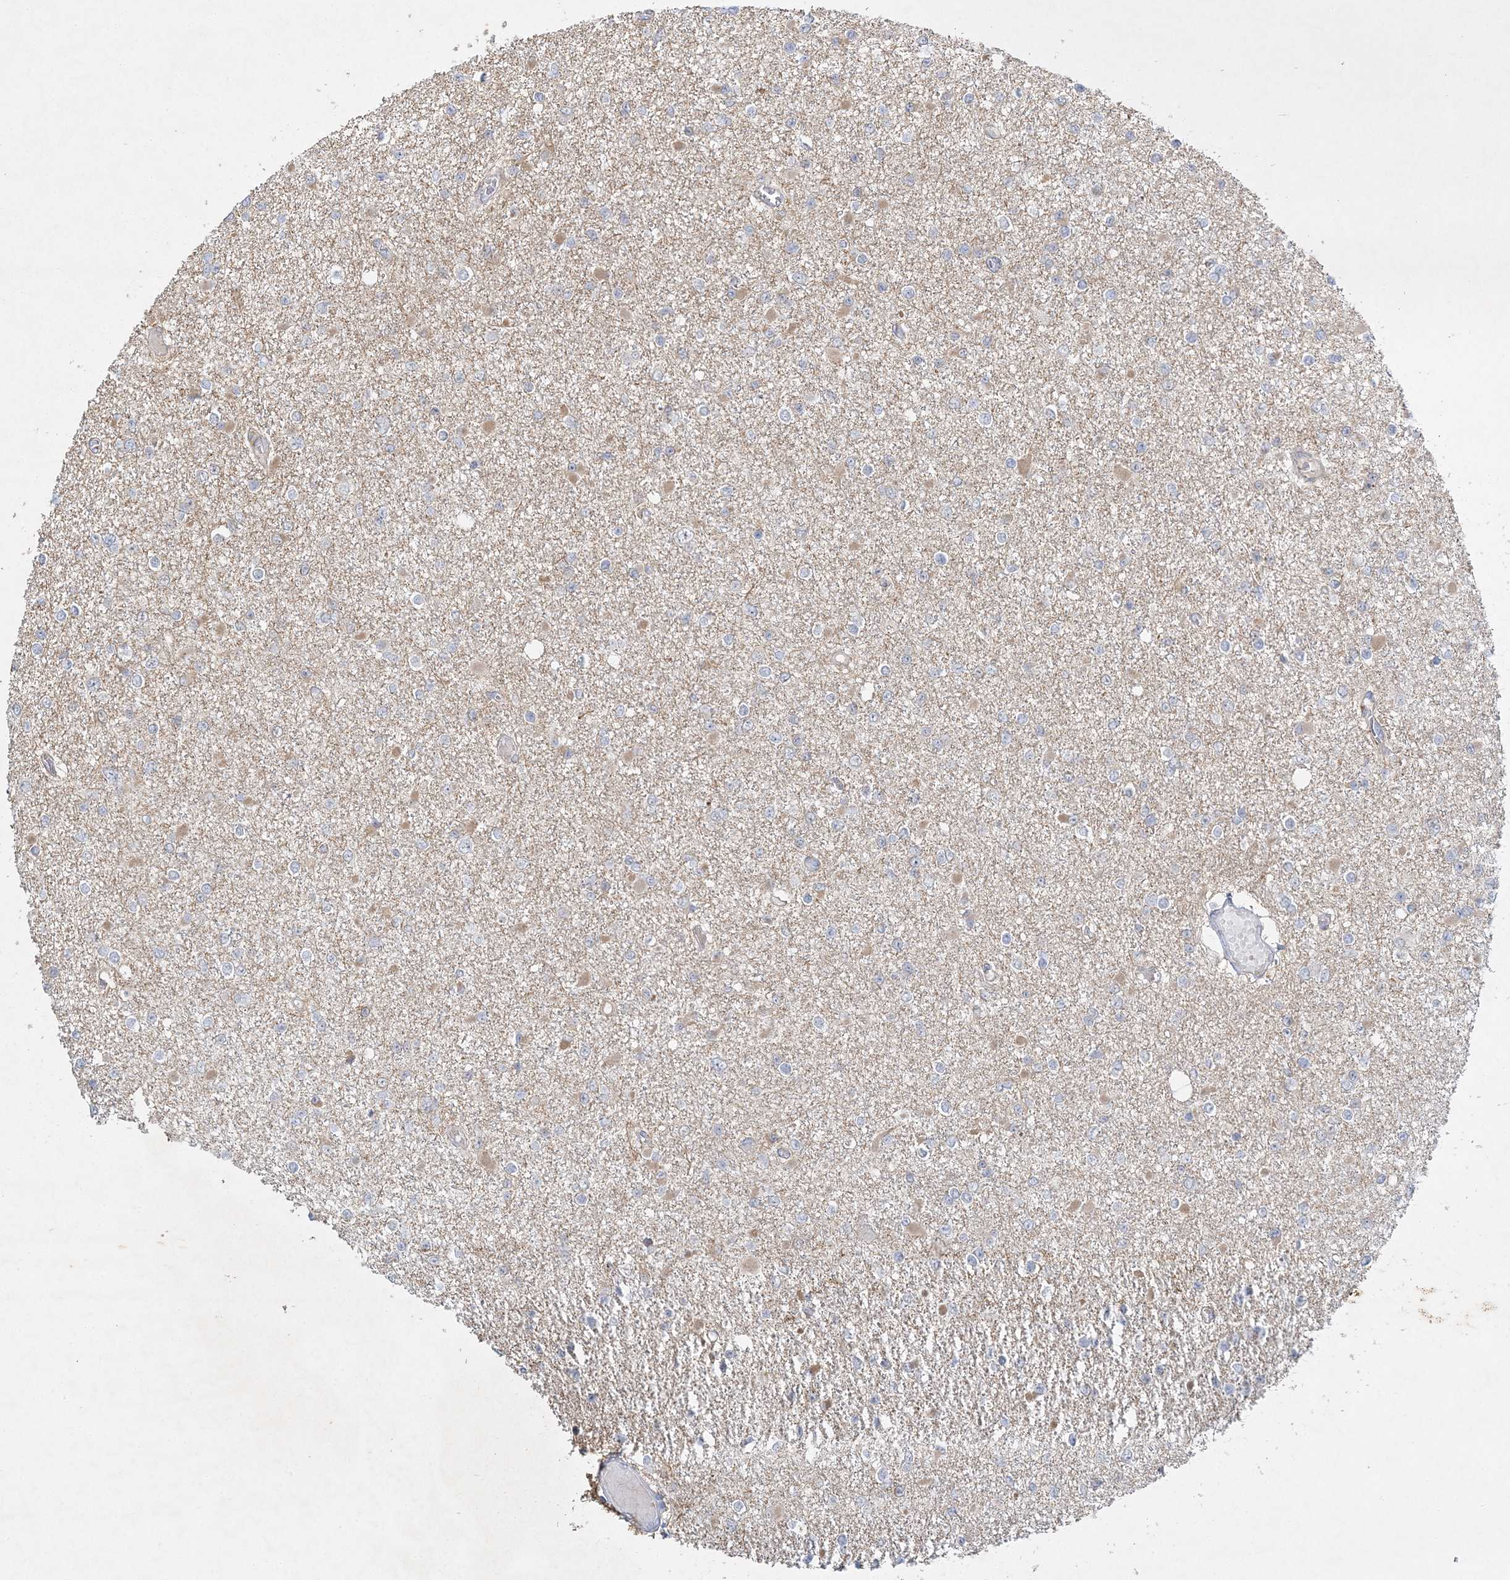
{"staining": {"intensity": "negative", "quantity": "none", "location": "none"}, "tissue": "glioma", "cell_type": "Tumor cells", "image_type": "cancer", "snomed": [{"axis": "morphology", "description": "Glioma, malignant, Low grade"}, {"axis": "topography", "description": "Brain"}], "caption": "The histopathology image demonstrates no staining of tumor cells in glioma.", "gene": "MAT2B", "patient": {"sex": "female", "age": 22}}